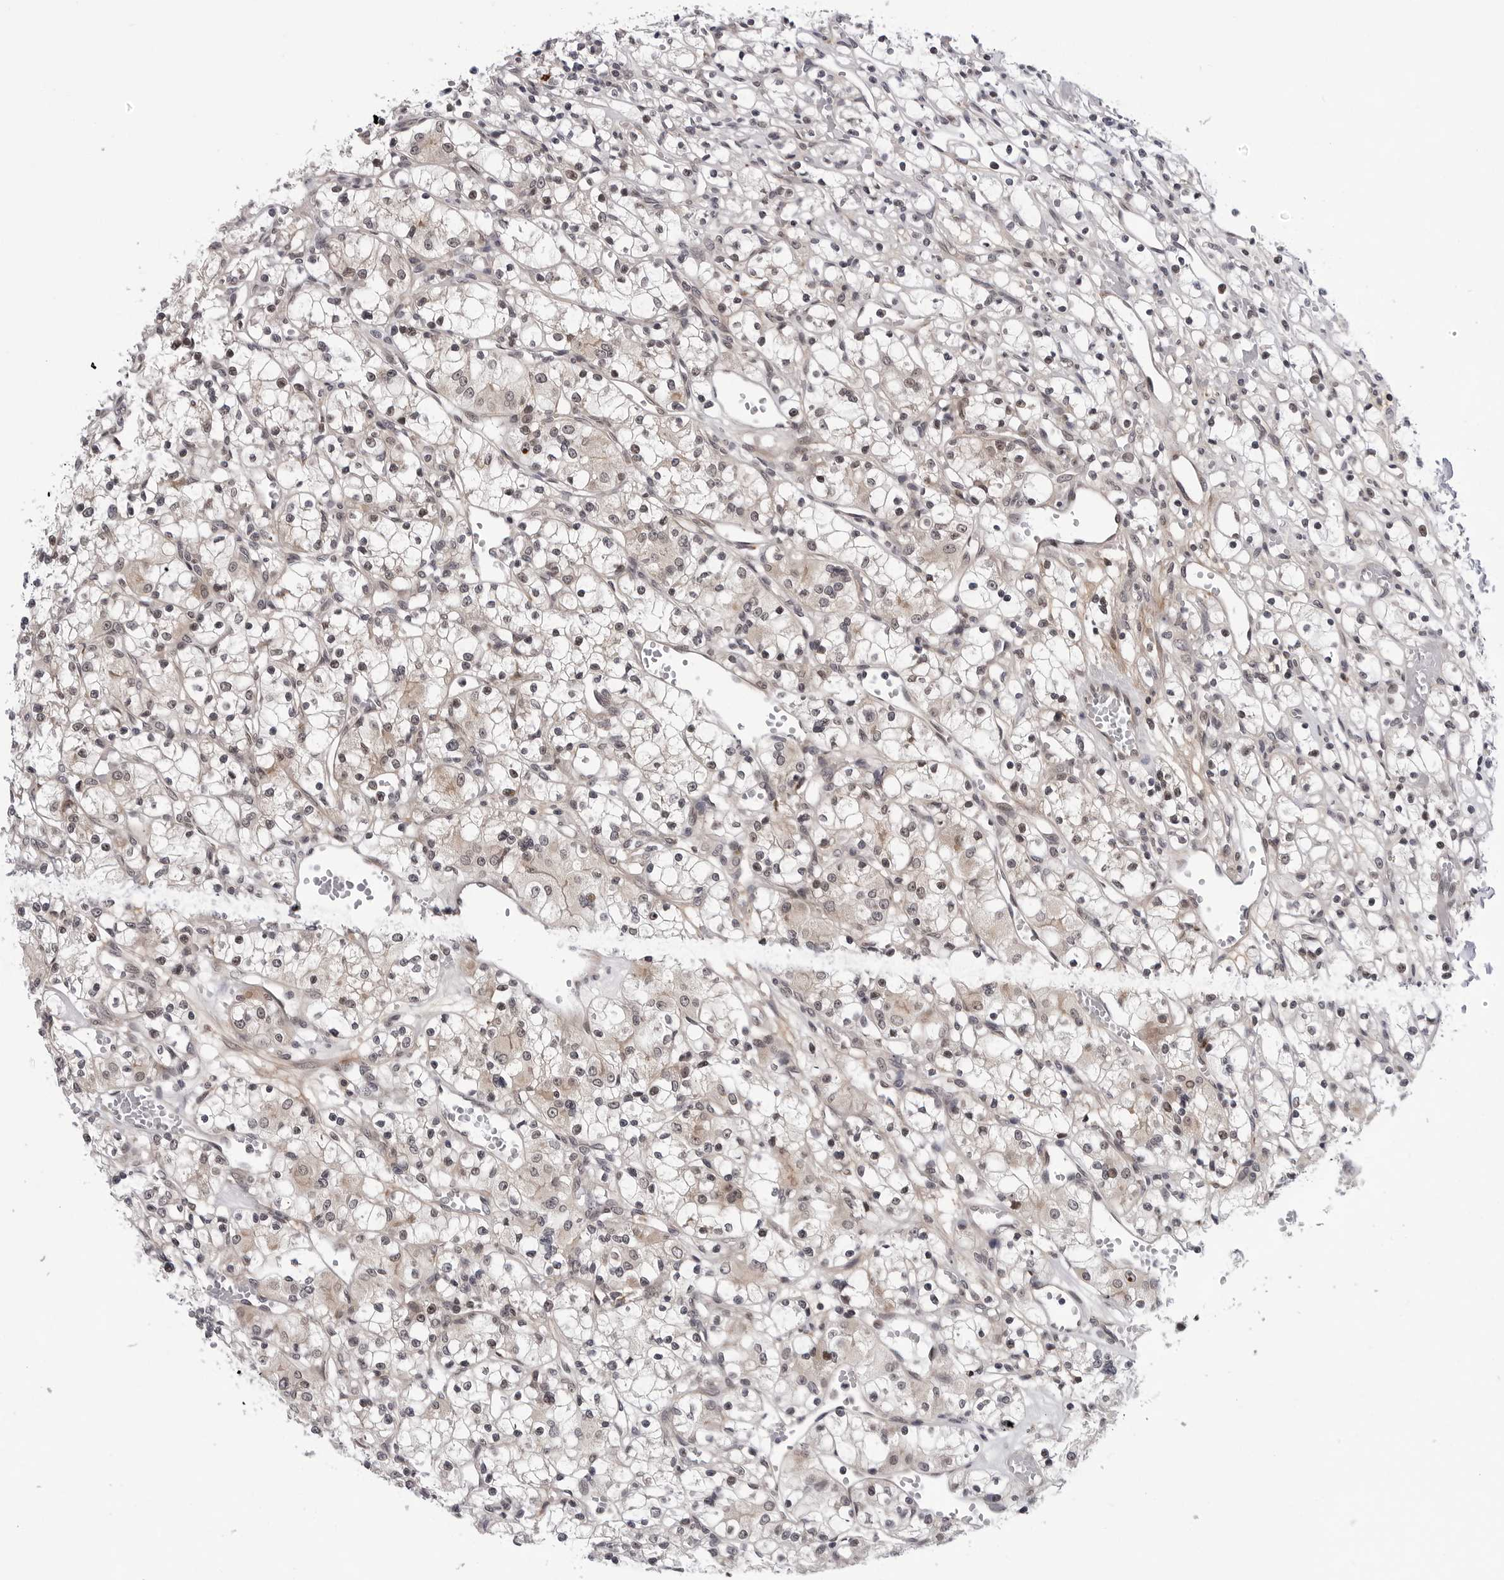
{"staining": {"intensity": "weak", "quantity": ">75%", "location": "cytoplasmic/membranous,nuclear"}, "tissue": "renal cancer", "cell_type": "Tumor cells", "image_type": "cancer", "snomed": [{"axis": "morphology", "description": "Adenocarcinoma, NOS"}, {"axis": "topography", "description": "Kidney"}], "caption": "This is a micrograph of IHC staining of renal adenocarcinoma, which shows weak expression in the cytoplasmic/membranous and nuclear of tumor cells.", "gene": "KIAA1614", "patient": {"sex": "female", "age": 59}}